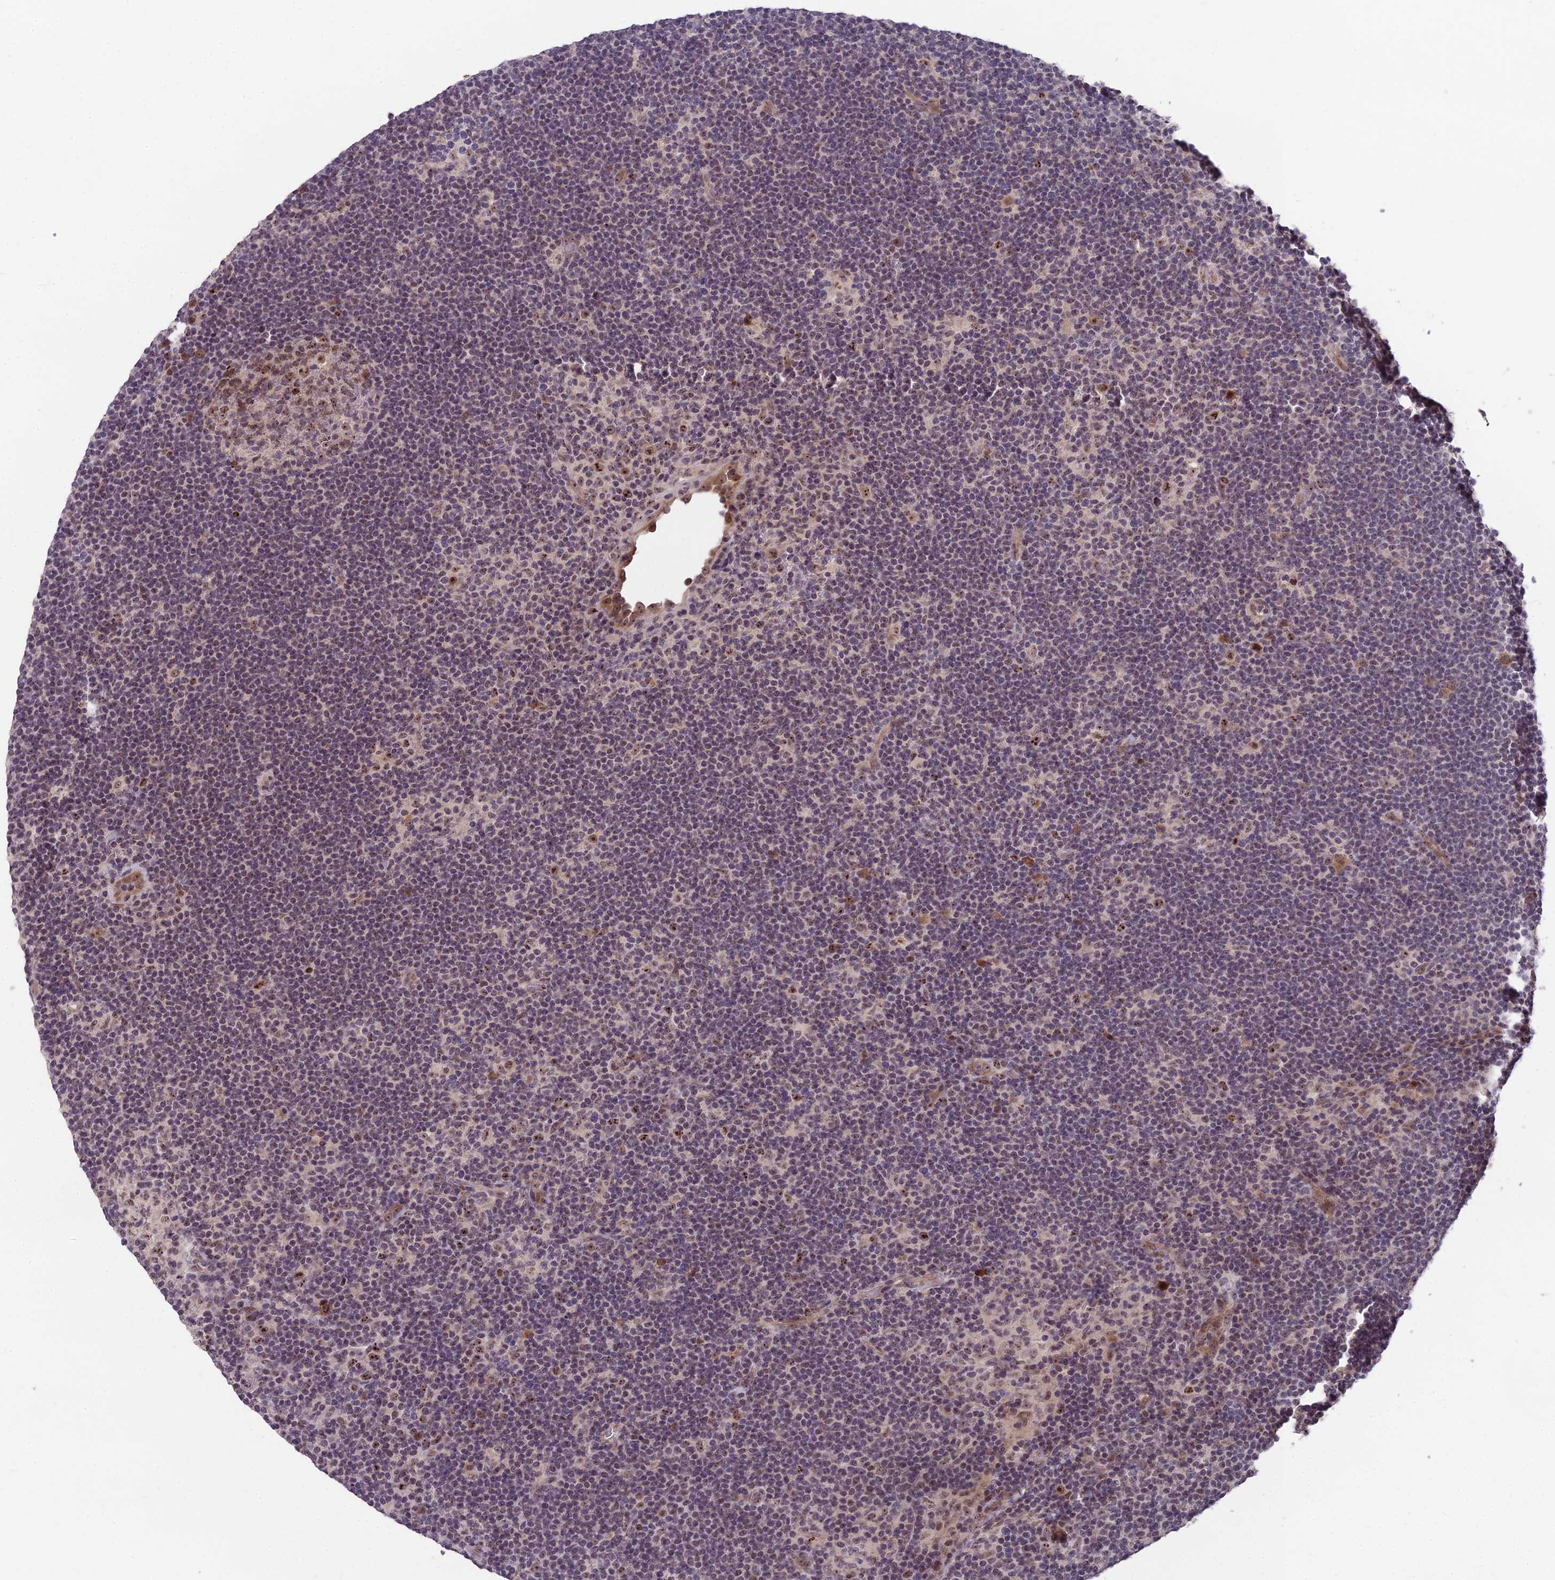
{"staining": {"intensity": "moderate", "quantity": ">75%", "location": "nuclear"}, "tissue": "lymphoma", "cell_type": "Tumor cells", "image_type": "cancer", "snomed": [{"axis": "morphology", "description": "Hodgkin's disease, NOS"}, {"axis": "topography", "description": "Lymph node"}], "caption": "Protein expression analysis of human lymphoma reveals moderate nuclear expression in about >75% of tumor cells.", "gene": "ZNF333", "patient": {"sex": "female", "age": 57}}